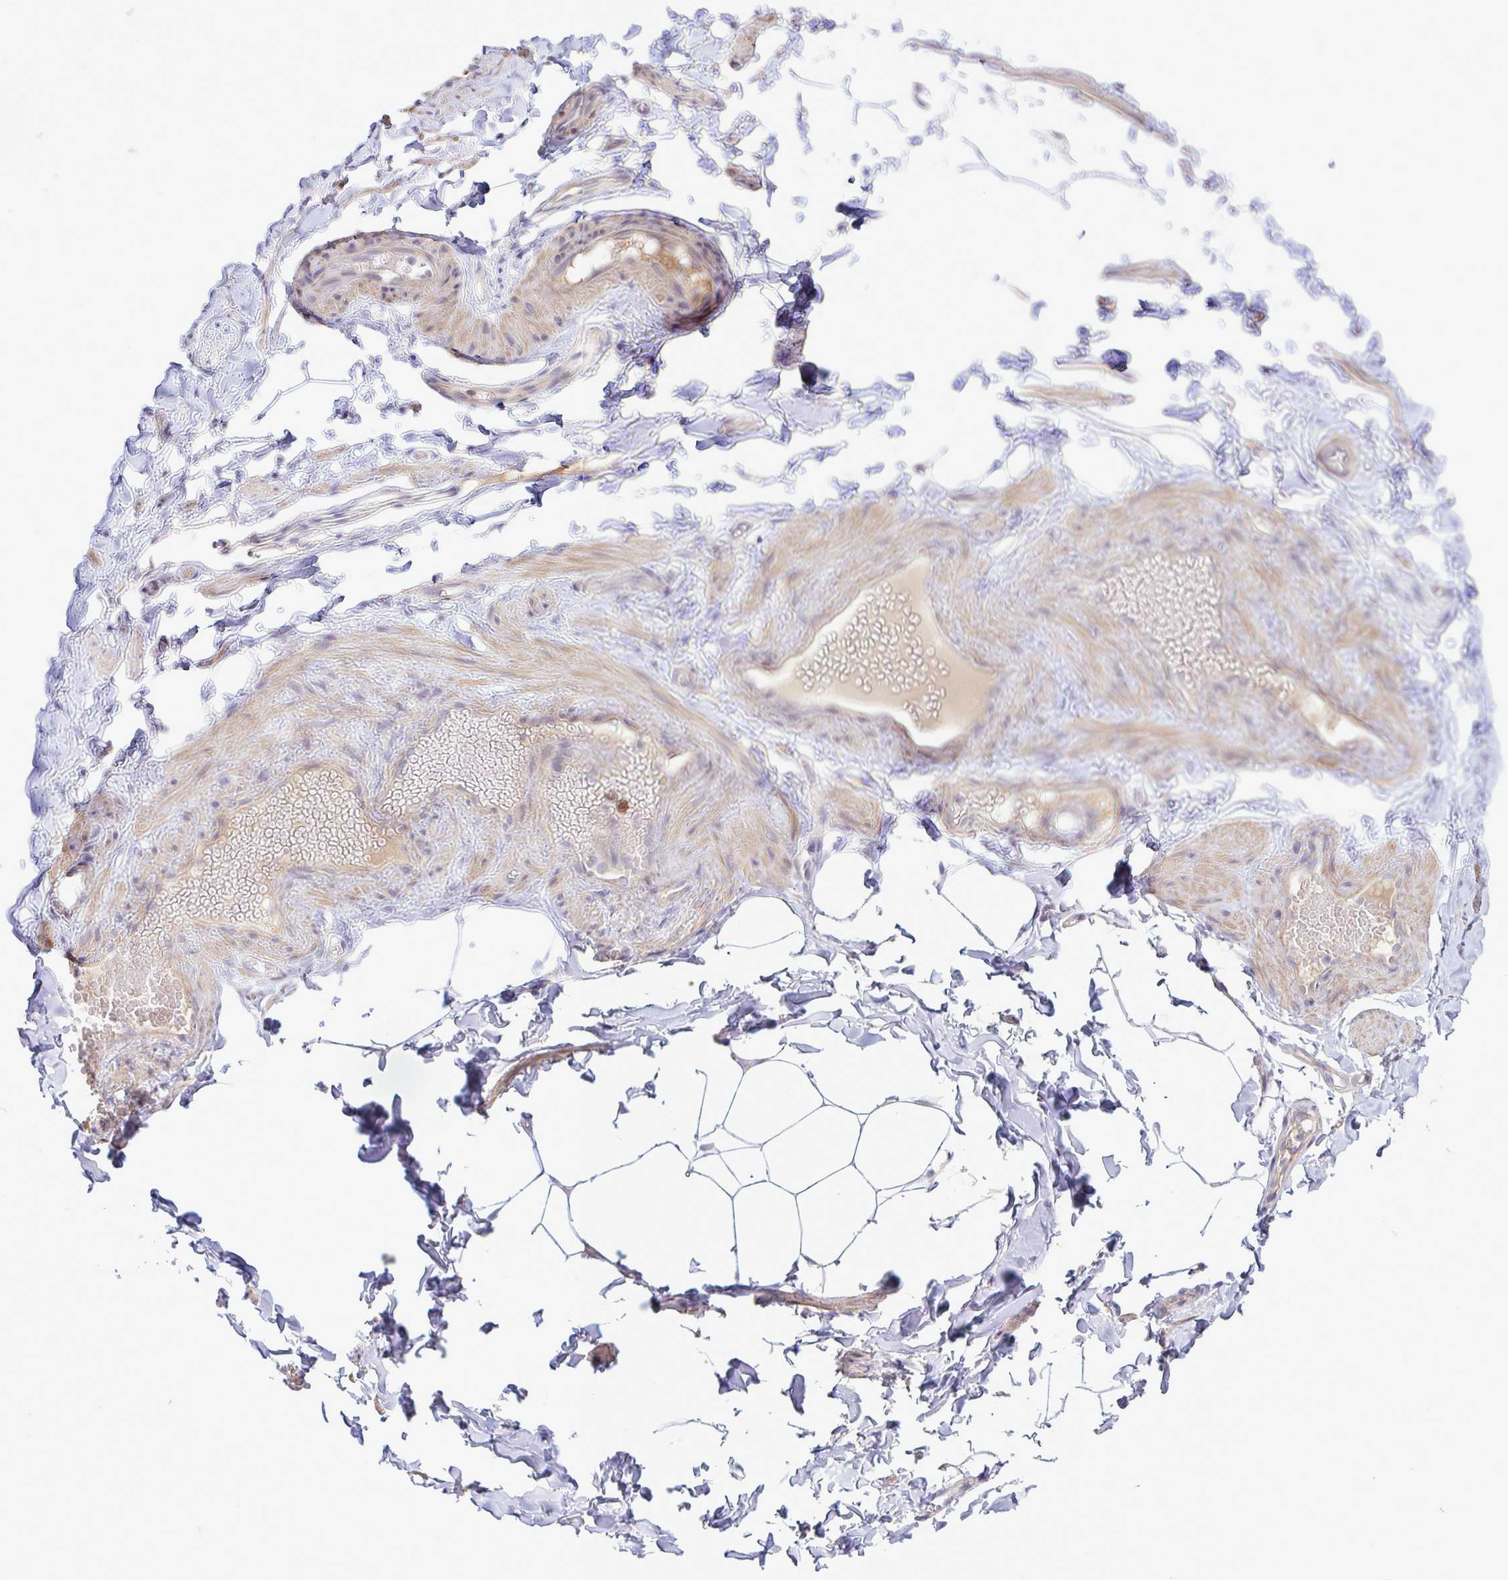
{"staining": {"intensity": "negative", "quantity": "none", "location": "none"}, "tissue": "adipose tissue", "cell_type": "Adipocytes", "image_type": "normal", "snomed": [{"axis": "morphology", "description": "Normal tissue, NOS"}, {"axis": "topography", "description": "Soft tissue"}, {"axis": "topography", "description": "Adipose tissue"}, {"axis": "topography", "description": "Vascular tissue"}, {"axis": "topography", "description": "Peripheral nerve tissue"}], "caption": "Immunohistochemistry photomicrograph of benign adipose tissue: human adipose tissue stained with DAB (3,3'-diaminobenzidine) reveals no significant protein positivity in adipocytes. (DAB (3,3'-diaminobenzidine) immunohistochemistry visualized using brightfield microscopy, high magnification).", "gene": "SYNPO2L", "patient": {"sex": "male", "age": 29}}